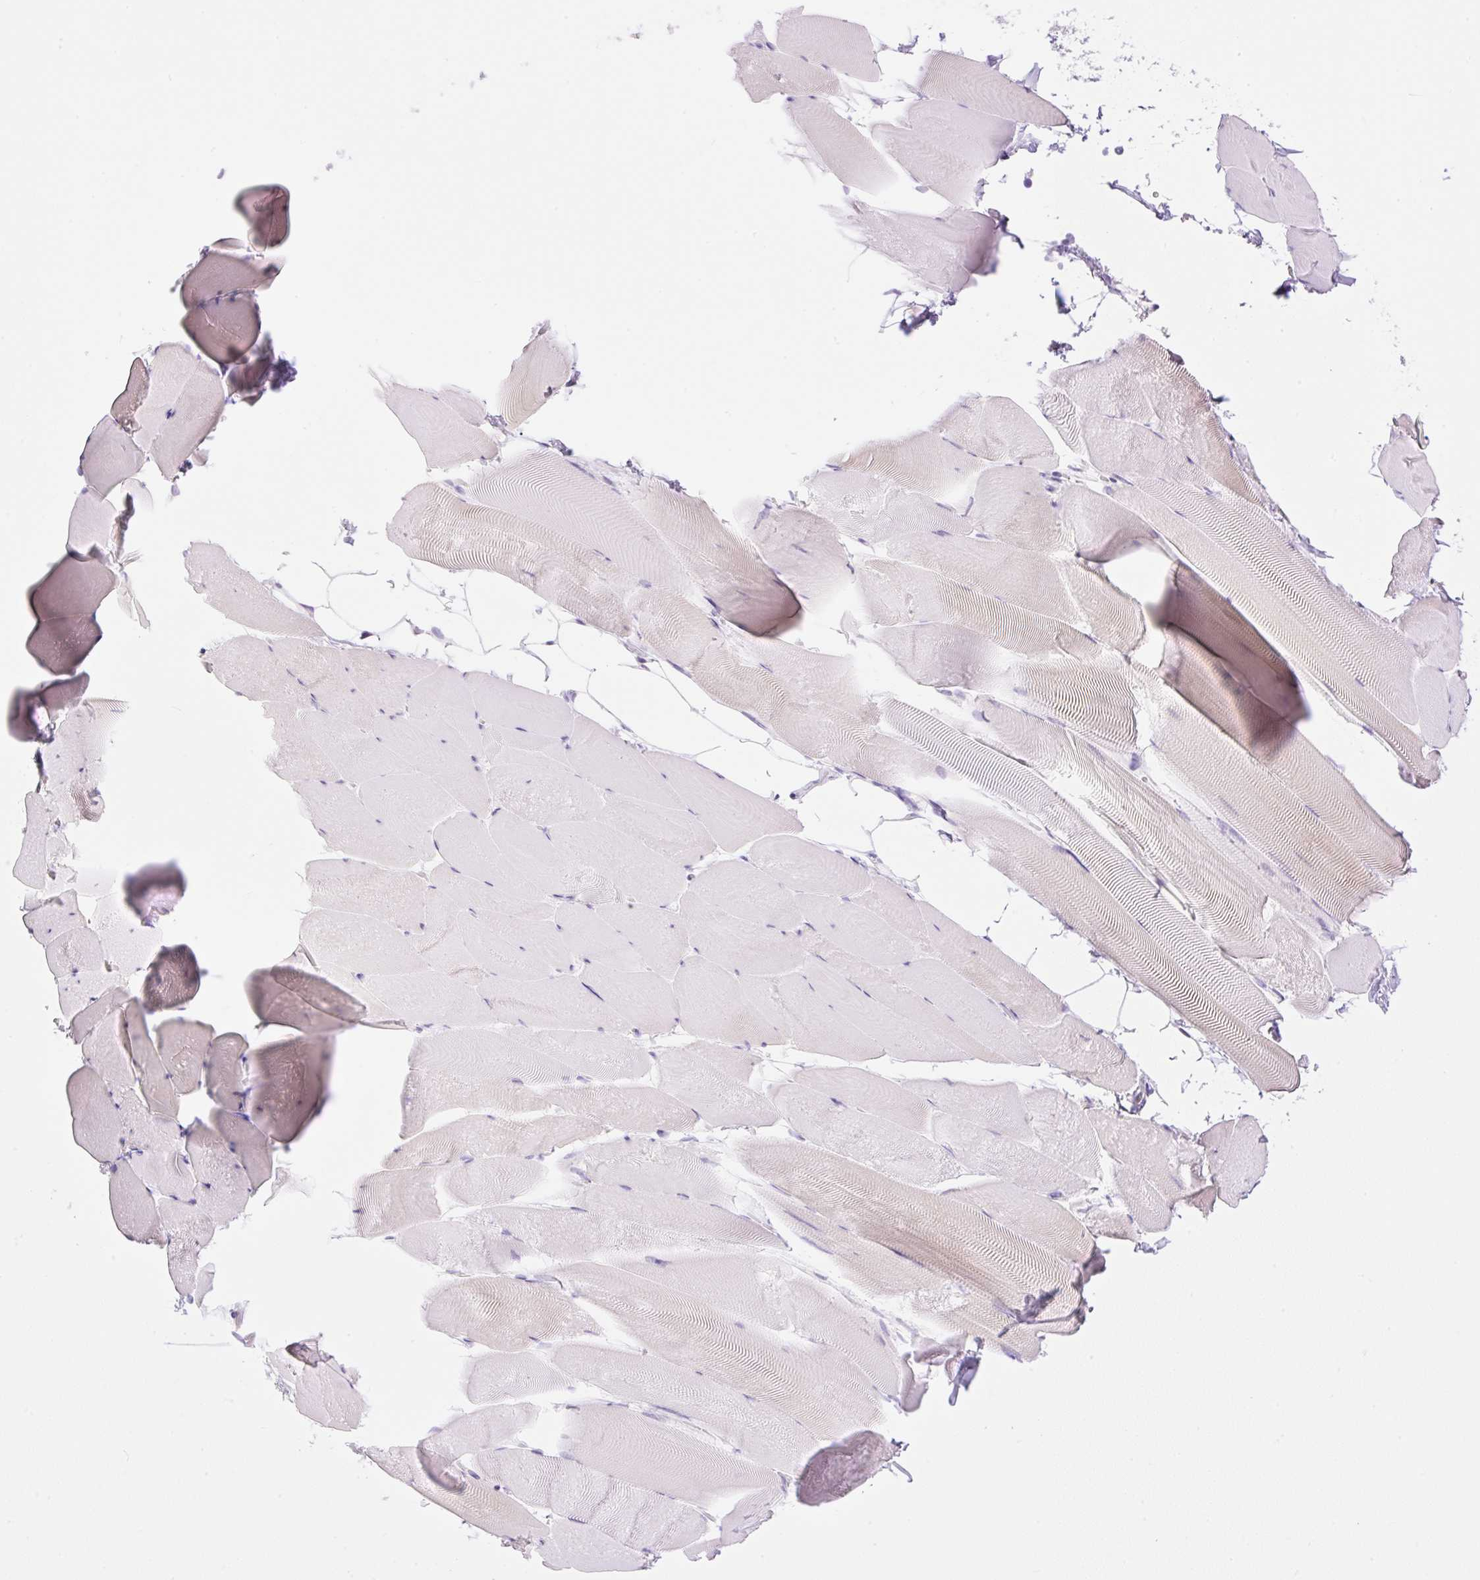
{"staining": {"intensity": "negative", "quantity": "none", "location": "none"}, "tissue": "skeletal muscle", "cell_type": "Myocytes", "image_type": "normal", "snomed": [{"axis": "morphology", "description": "Normal tissue, NOS"}, {"axis": "topography", "description": "Skeletal muscle"}], "caption": "An immunohistochemistry (IHC) image of benign skeletal muscle is shown. There is no staining in myocytes of skeletal muscle.", "gene": "SPRR4", "patient": {"sex": "female", "age": 64}}